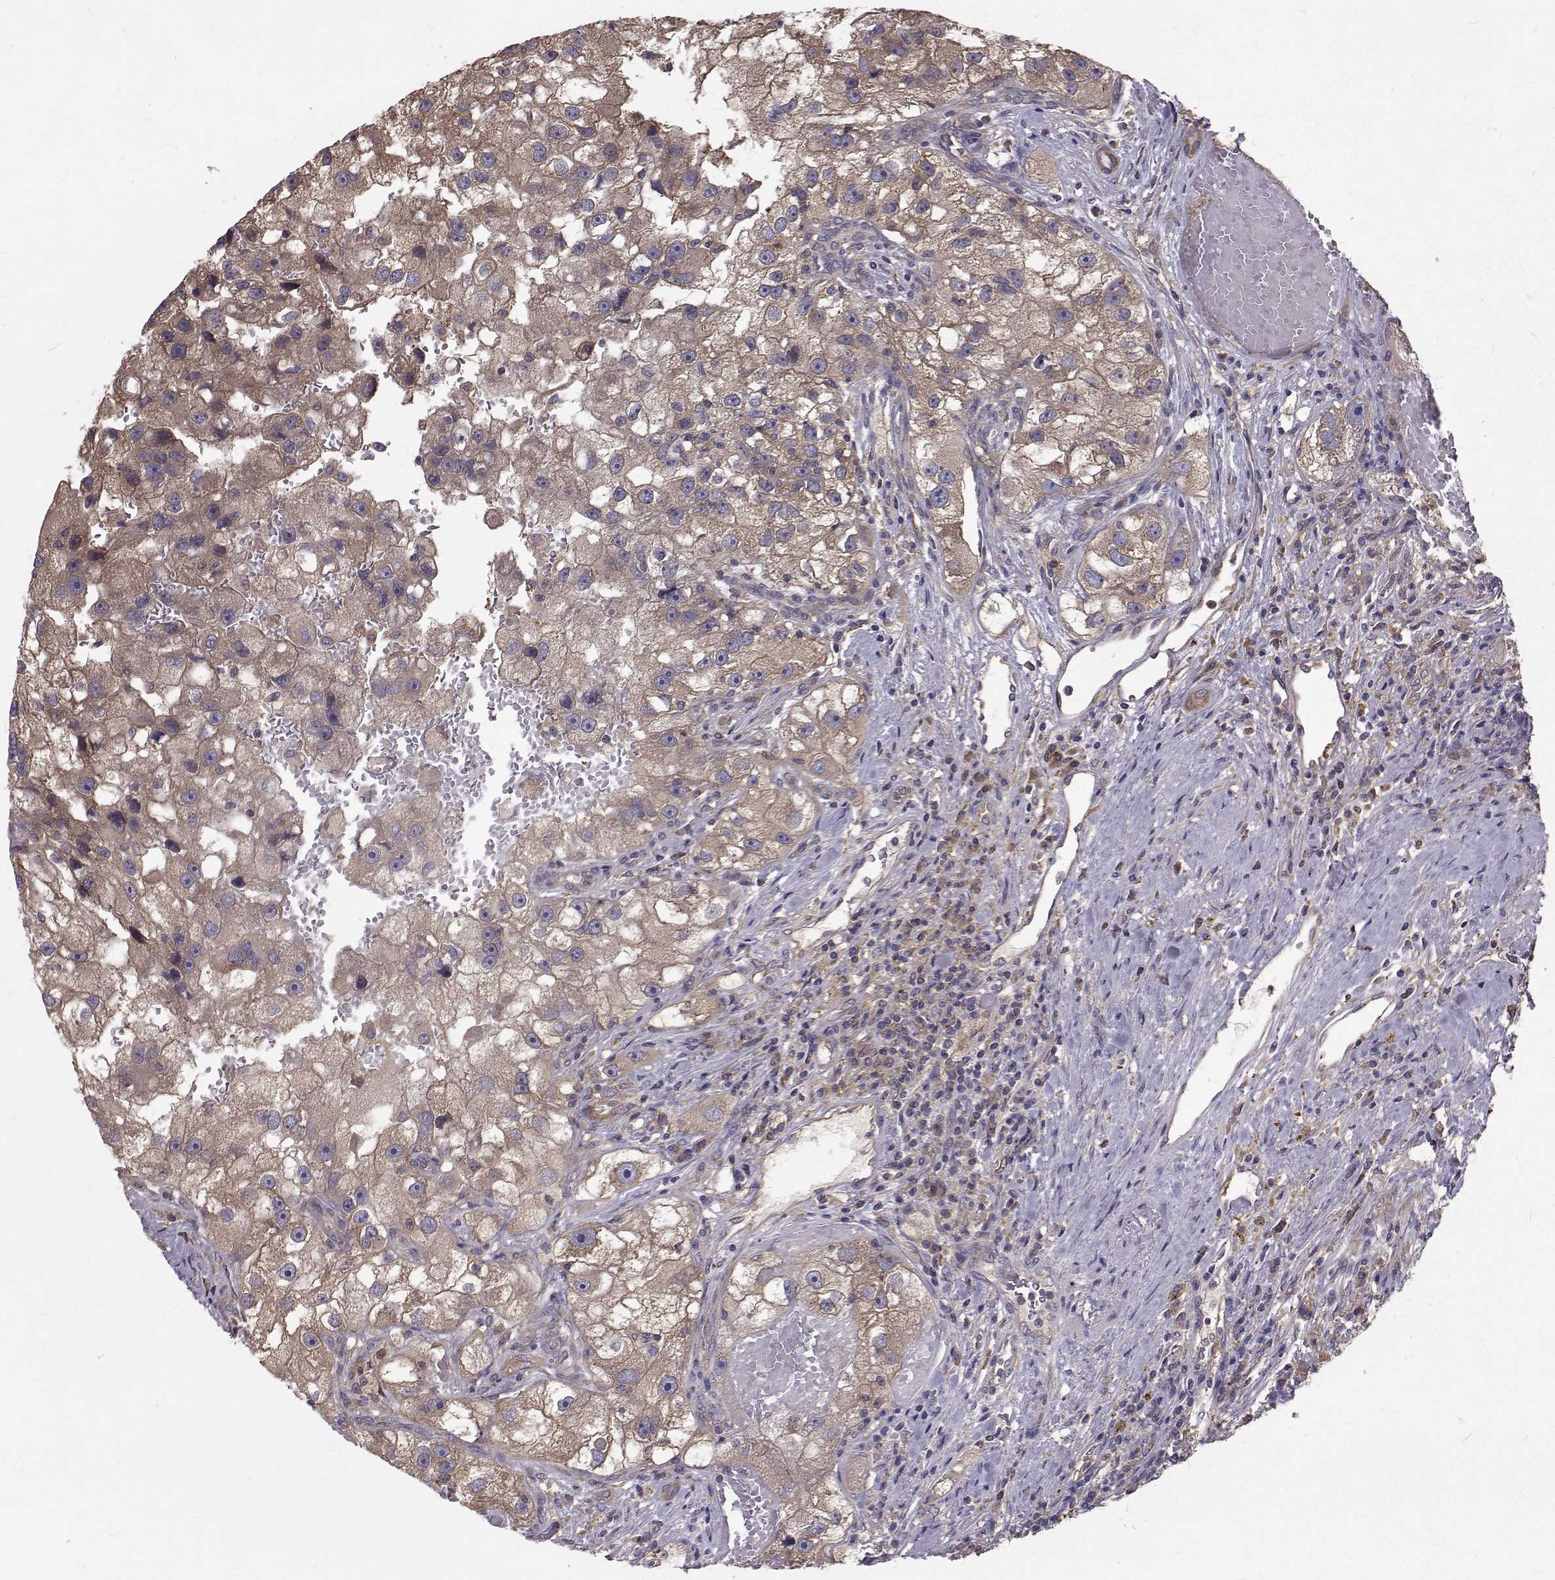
{"staining": {"intensity": "weak", "quantity": ">75%", "location": "cytoplasmic/membranous"}, "tissue": "renal cancer", "cell_type": "Tumor cells", "image_type": "cancer", "snomed": [{"axis": "morphology", "description": "Adenocarcinoma, NOS"}, {"axis": "topography", "description": "Kidney"}], "caption": "Brown immunohistochemical staining in renal adenocarcinoma exhibits weak cytoplasmic/membranous expression in approximately >75% of tumor cells. The staining was performed using DAB to visualize the protein expression in brown, while the nuclei were stained in blue with hematoxylin (Magnification: 20x).", "gene": "FARSB", "patient": {"sex": "male", "age": 63}}